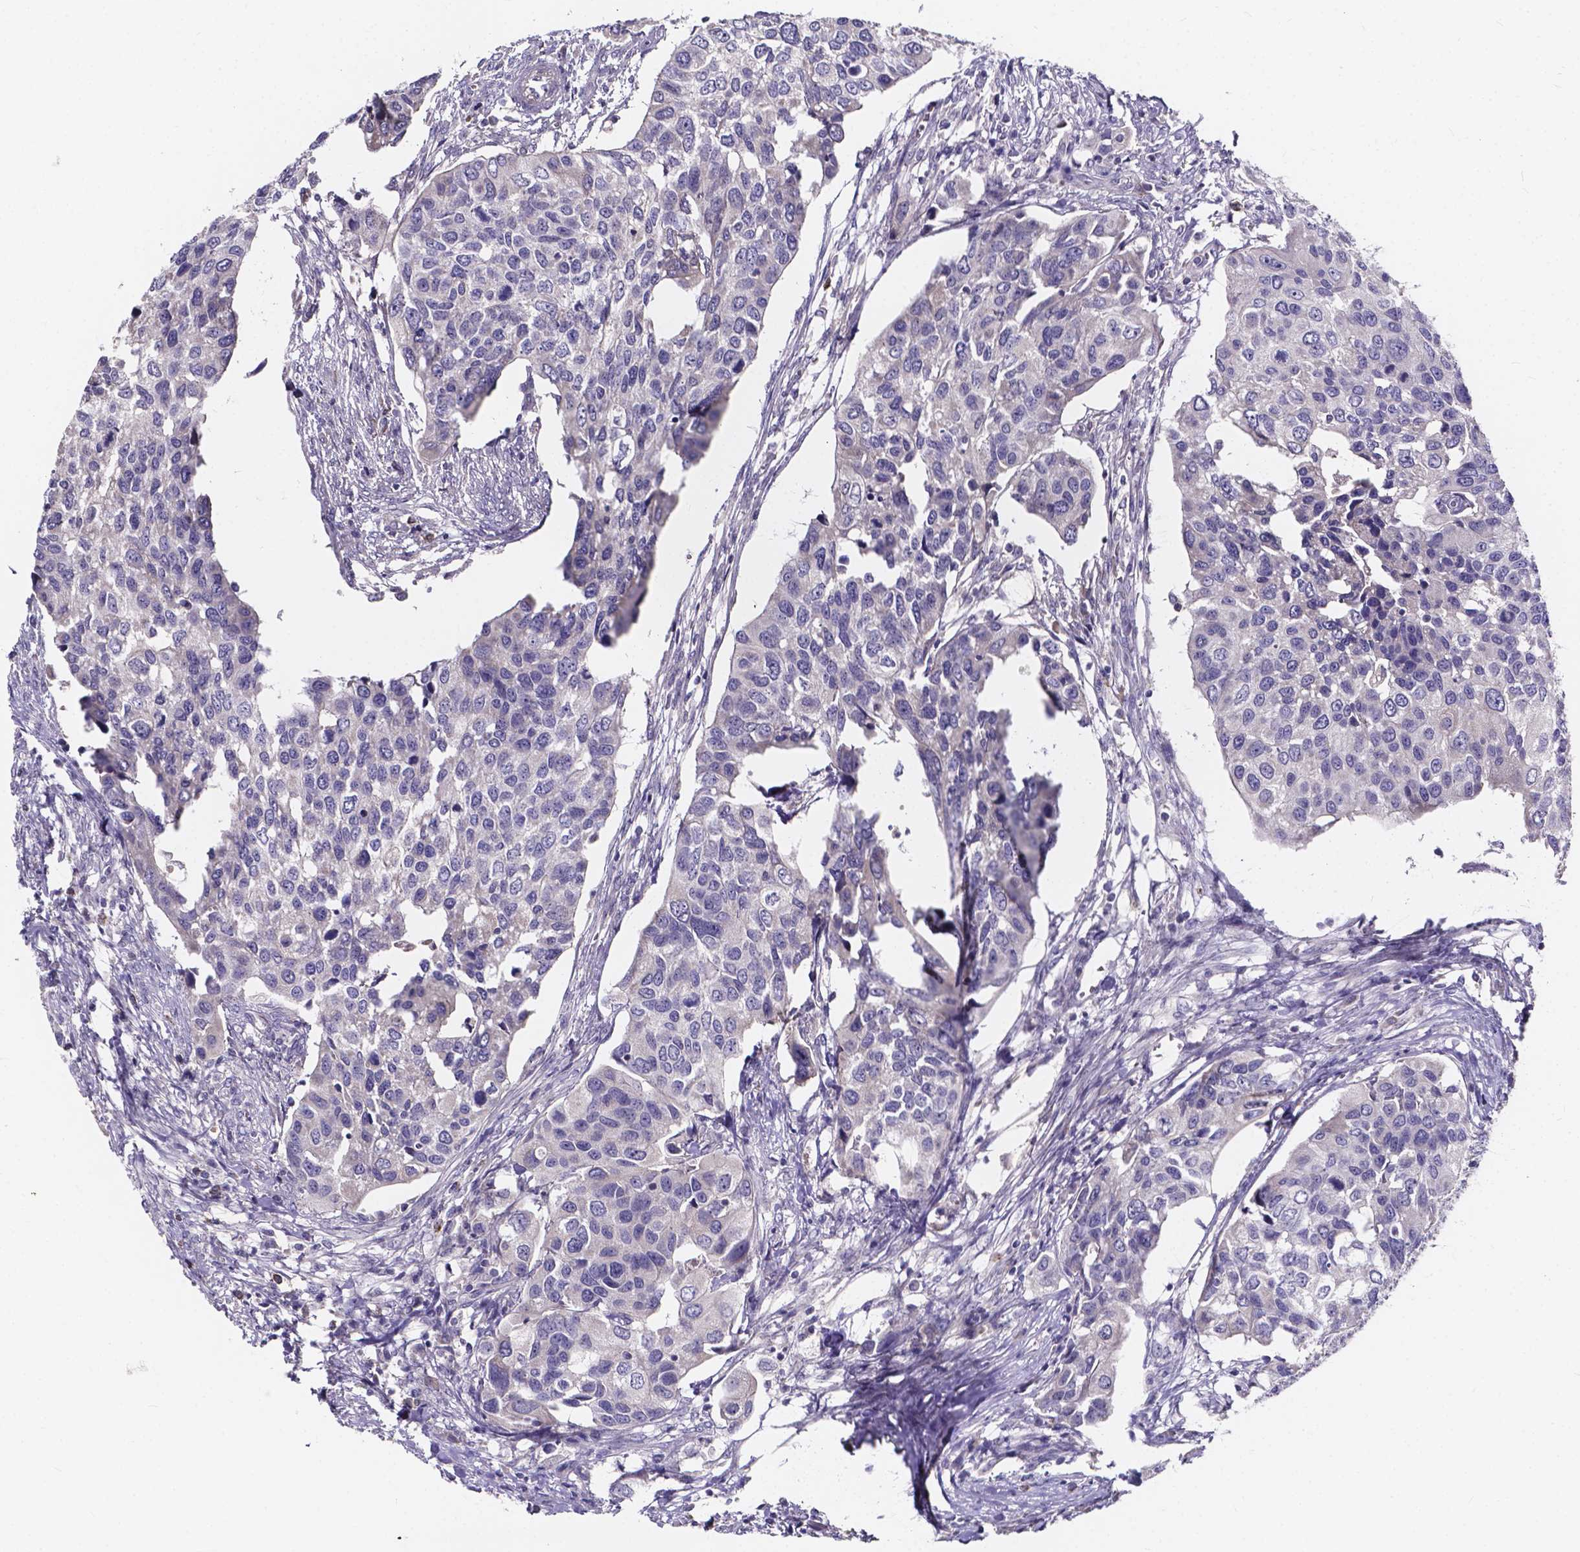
{"staining": {"intensity": "negative", "quantity": "none", "location": "none"}, "tissue": "urothelial cancer", "cell_type": "Tumor cells", "image_type": "cancer", "snomed": [{"axis": "morphology", "description": "Urothelial carcinoma, High grade"}, {"axis": "topography", "description": "Urinary bladder"}], "caption": "The photomicrograph demonstrates no staining of tumor cells in urothelial cancer.", "gene": "SPOCD1", "patient": {"sex": "male", "age": 60}}